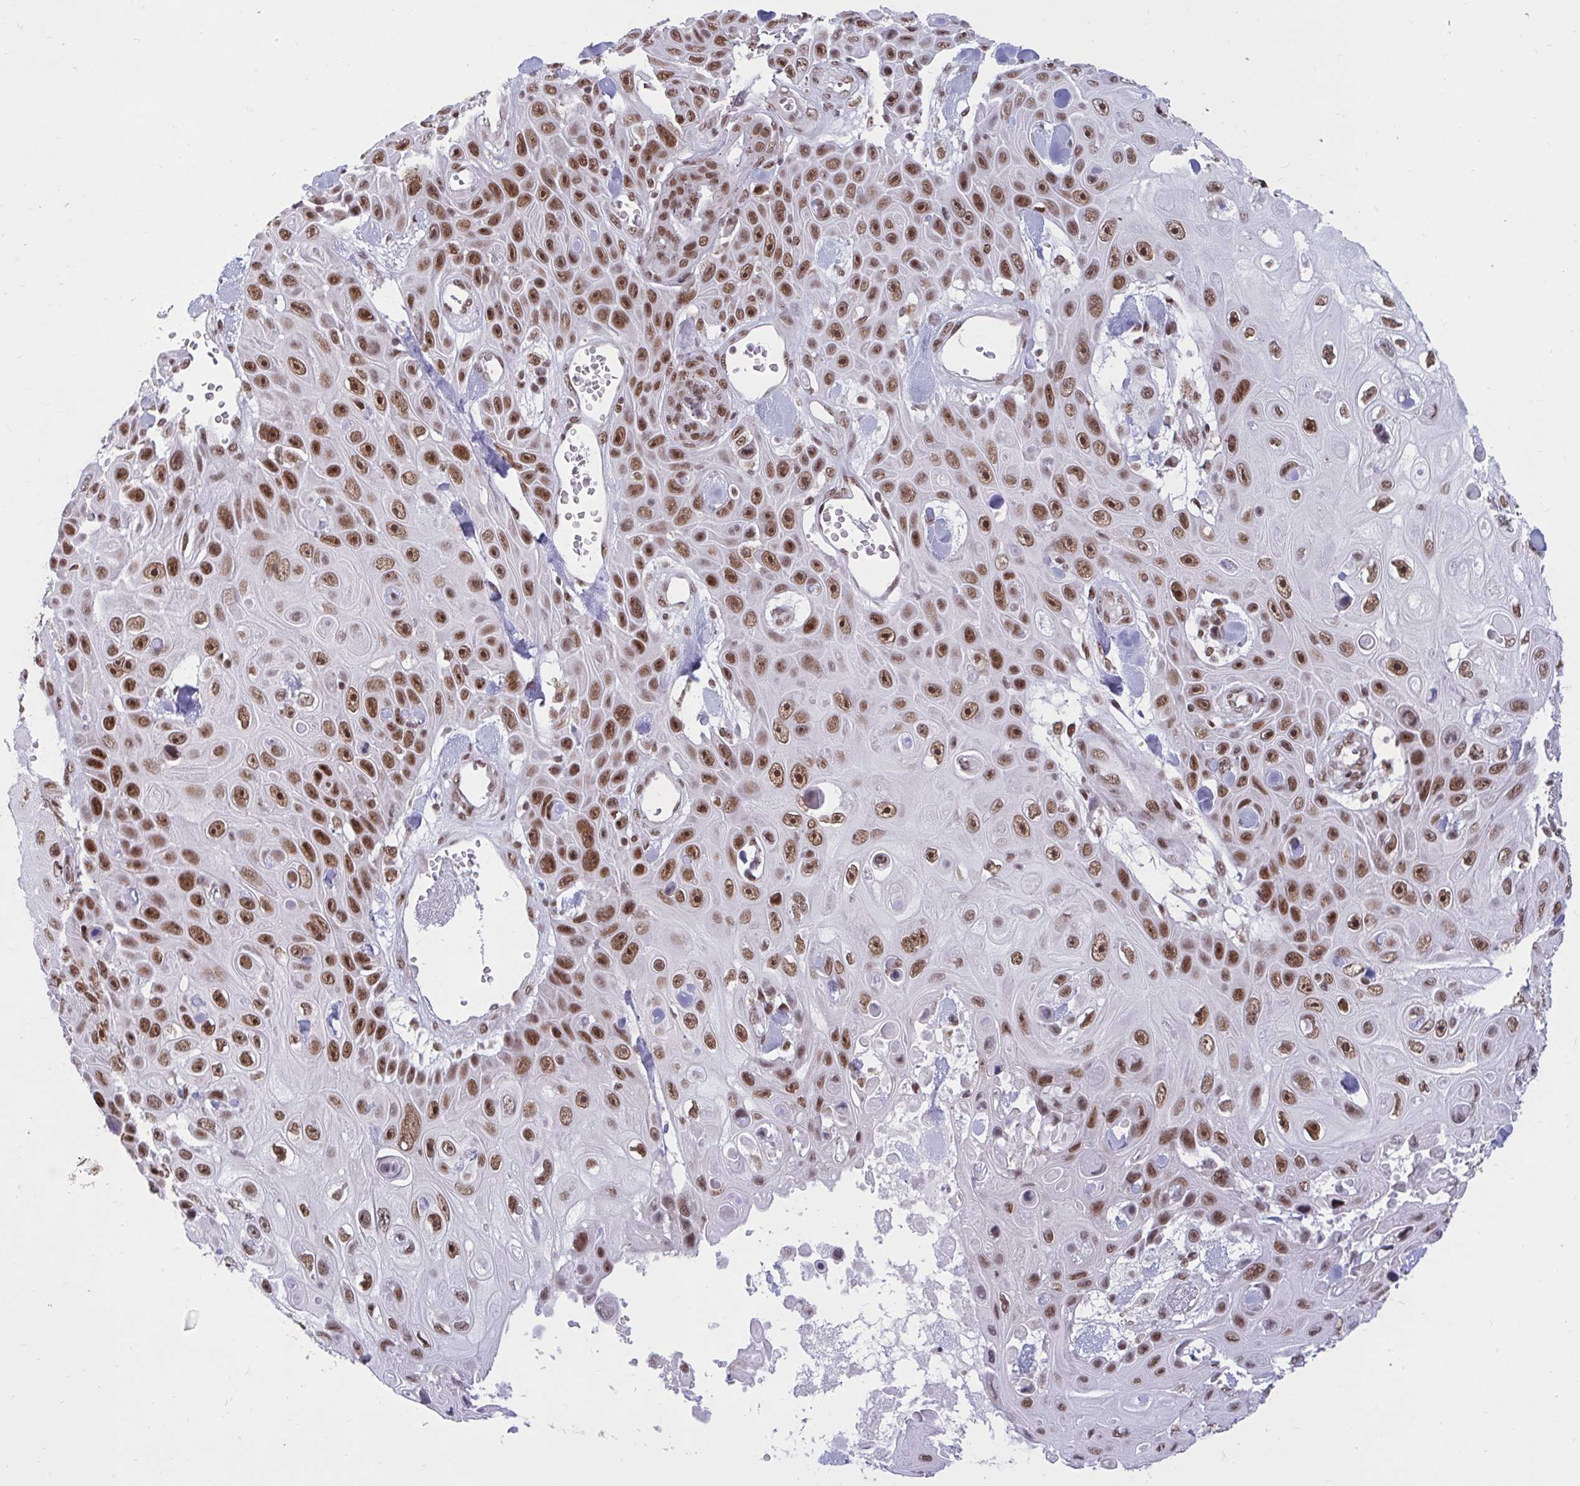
{"staining": {"intensity": "strong", "quantity": ">75%", "location": "nuclear"}, "tissue": "skin cancer", "cell_type": "Tumor cells", "image_type": "cancer", "snomed": [{"axis": "morphology", "description": "Squamous cell carcinoma, NOS"}, {"axis": "topography", "description": "Skin"}], "caption": "This photomicrograph exhibits IHC staining of human squamous cell carcinoma (skin), with high strong nuclear expression in about >75% of tumor cells.", "gene": "PHF10", "patient": {"sex": "male", "age": 82}}